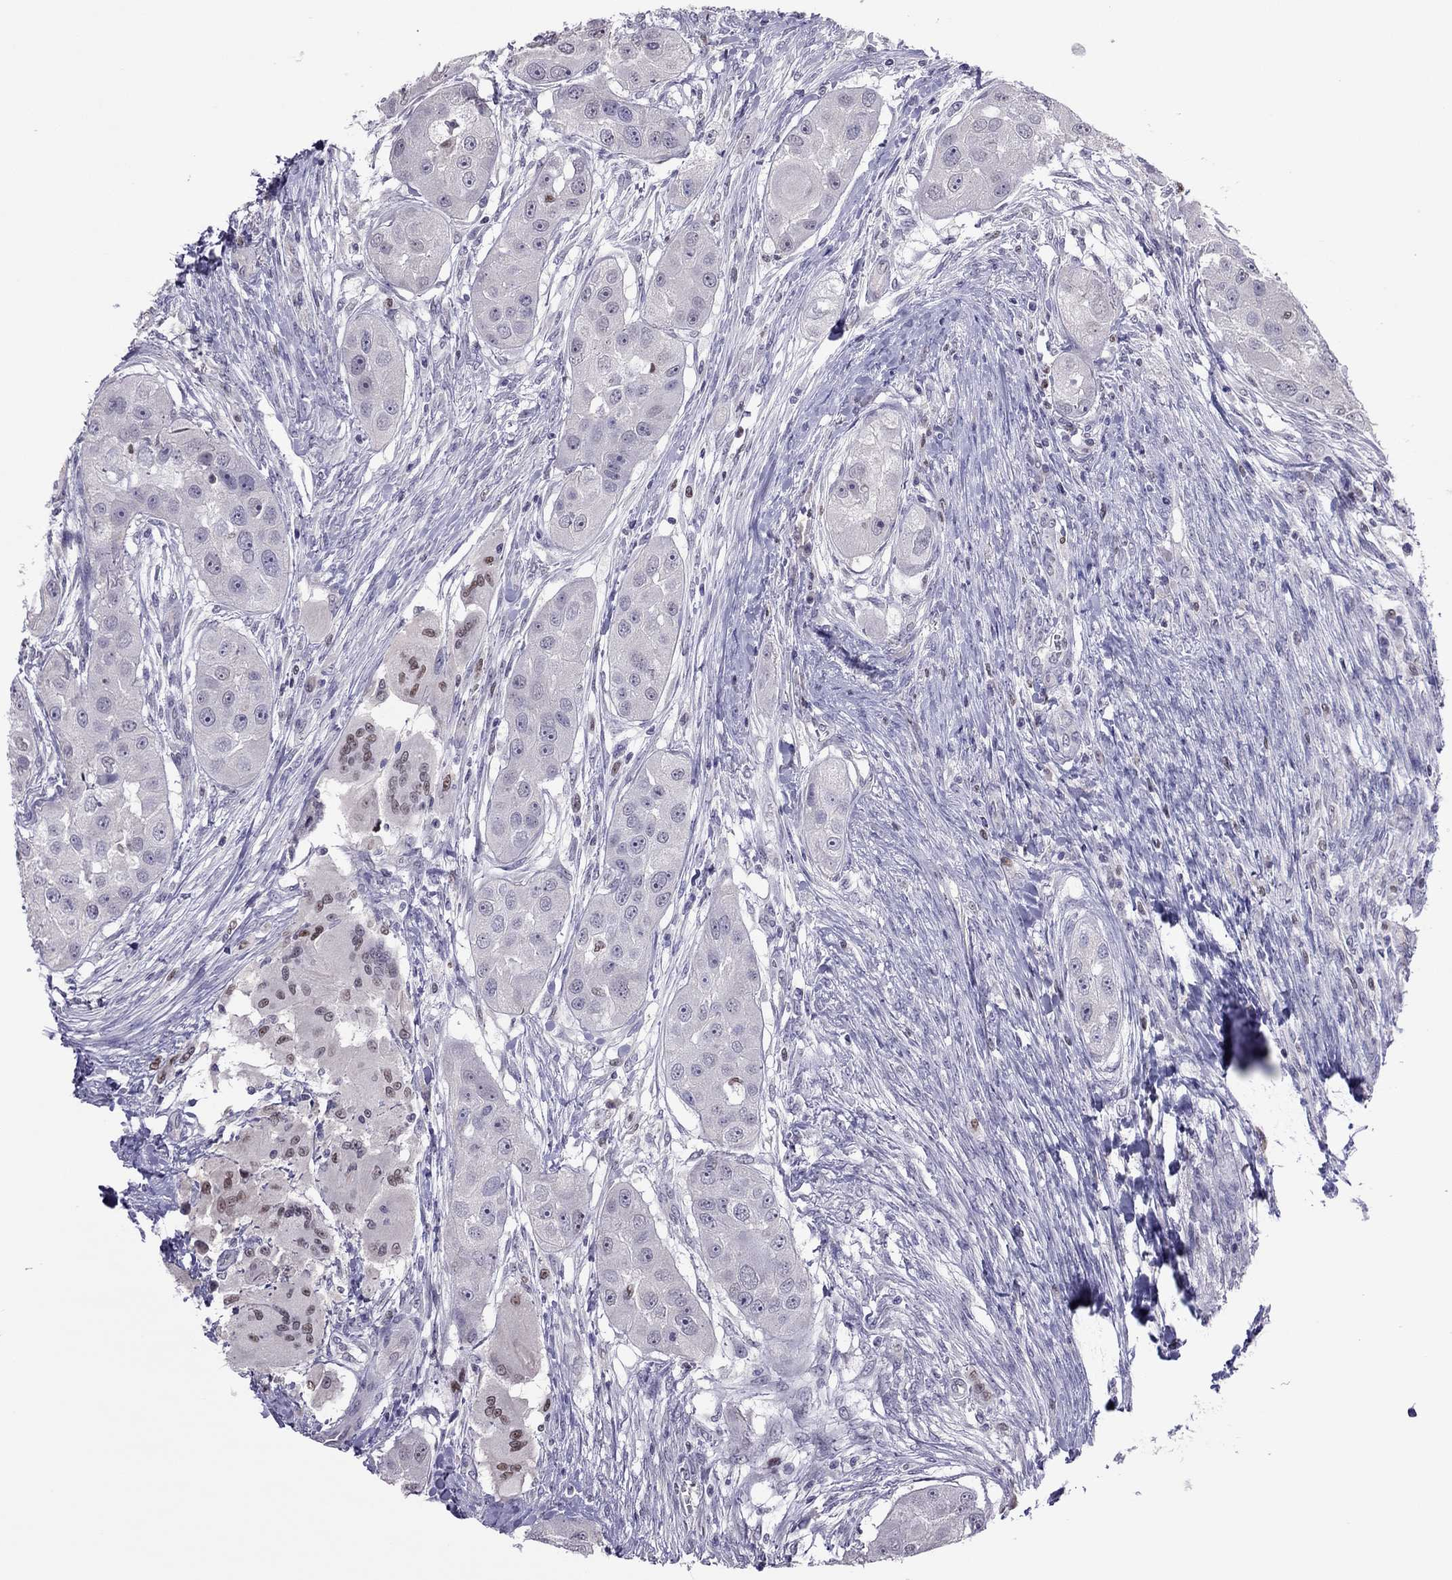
{"staining": {"intensity": "negative", "quantity": "none", "location": "none"}, "tissue": "head and neck cancer", "cell_type": "Tumor cells", "image_type": "cancer", "snomed": [{"axis": "morphology", "description": "Squamous cell carcinoma, NOS"}, {"axis": "topography", "description": "Head-Neck"}], "caption": "This is a image of immunohistochemistry staining of head and neck cancer, which shows no positivity in tumor cells.", "gene": "SPINT3", "patient": {"sex": "male", "age": 51}}